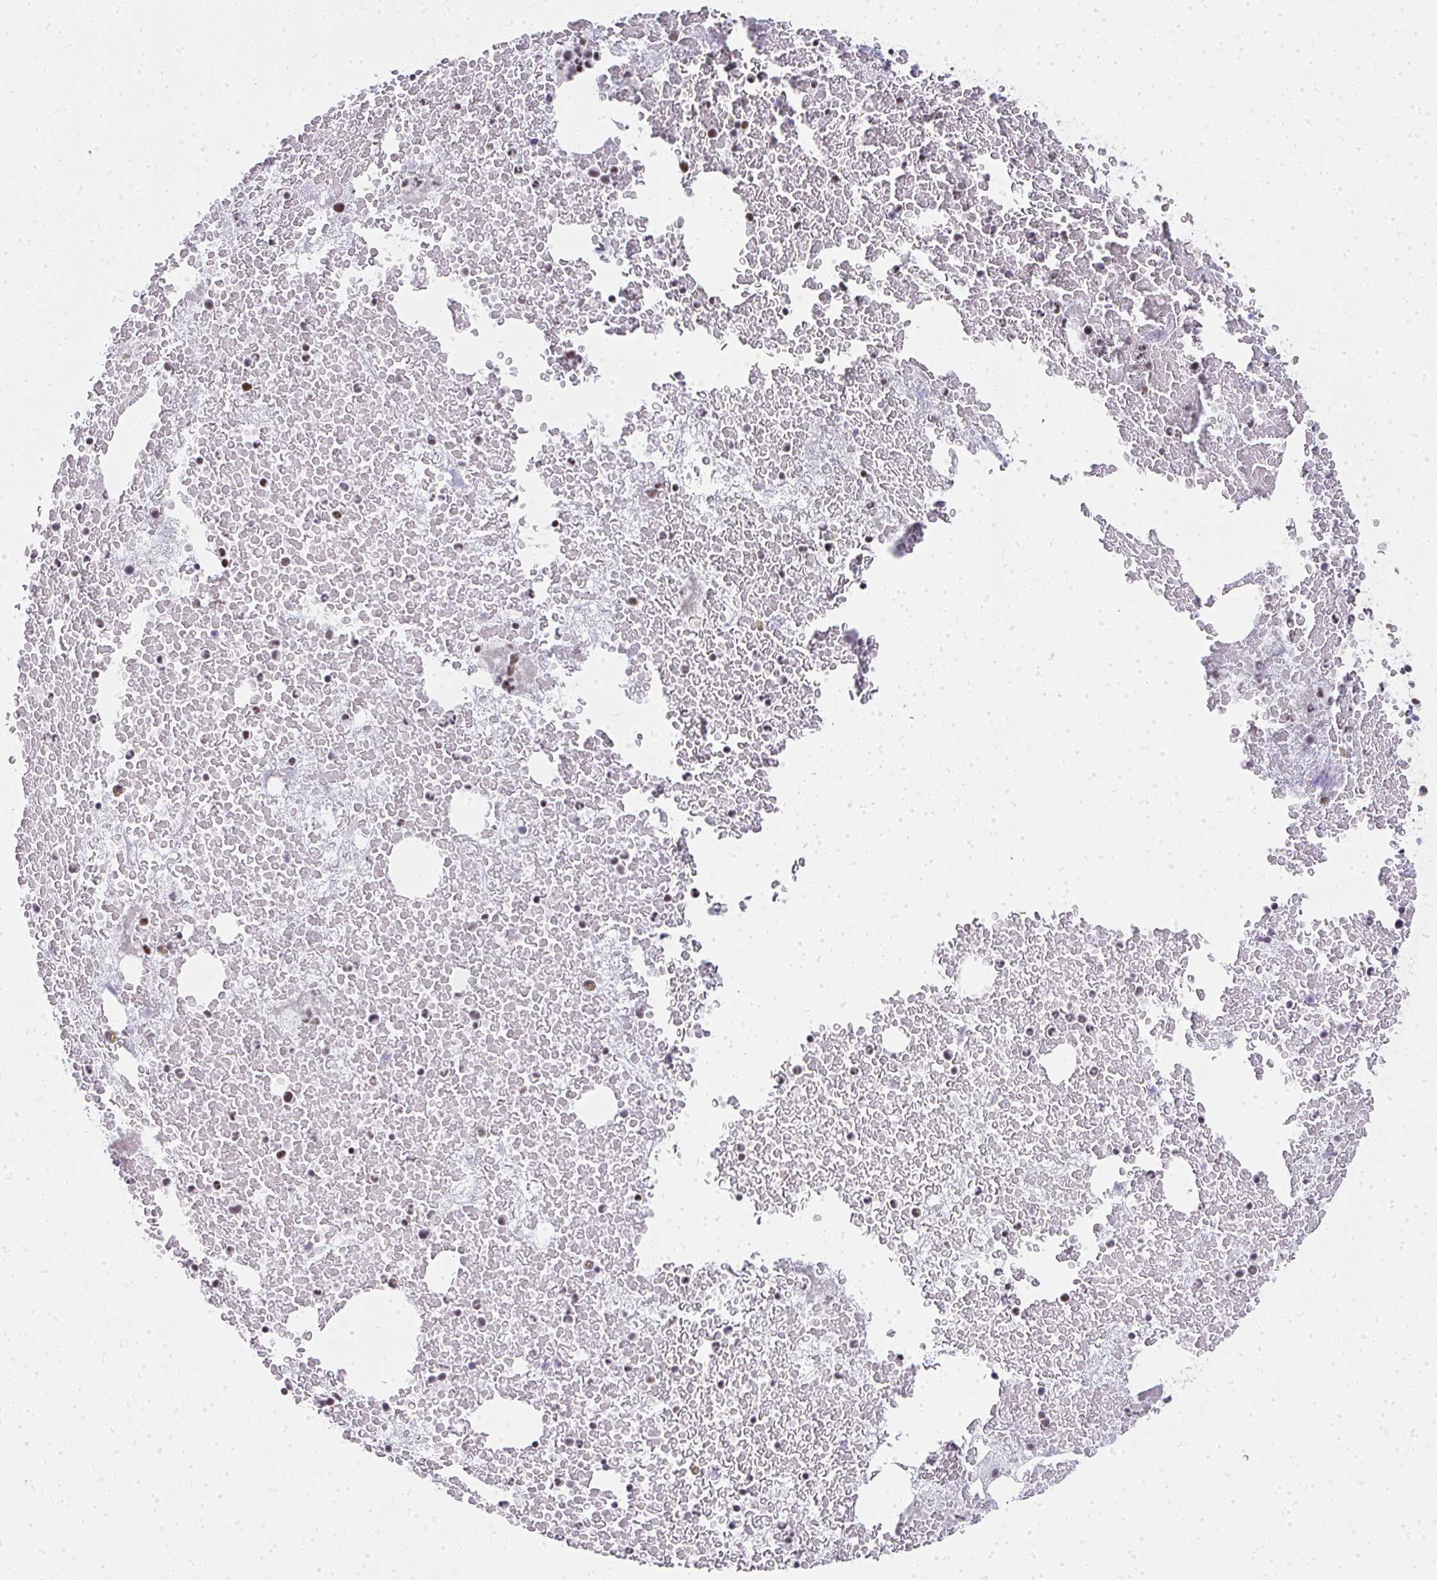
{"staining": {"intensity": "moderate", "quantity": "<25%", "location": "nuclear"}, "tissue": "bone marrow", "cell_type": "Hematopoietic cells", "image_type": "normal", "snomed": [{"axis": "morphology", "description": "Normal tissue, NOS"}, {"axis": "topography", "description": "Bone marrow"}], "caption": "Bone marrow stained for a protein (brown) reveals moderate nuclear positive staining in approximately <25% of hematopoietic cells.", "gene": "CREBBP", "patient": {"sex": "female", "age": 73}}